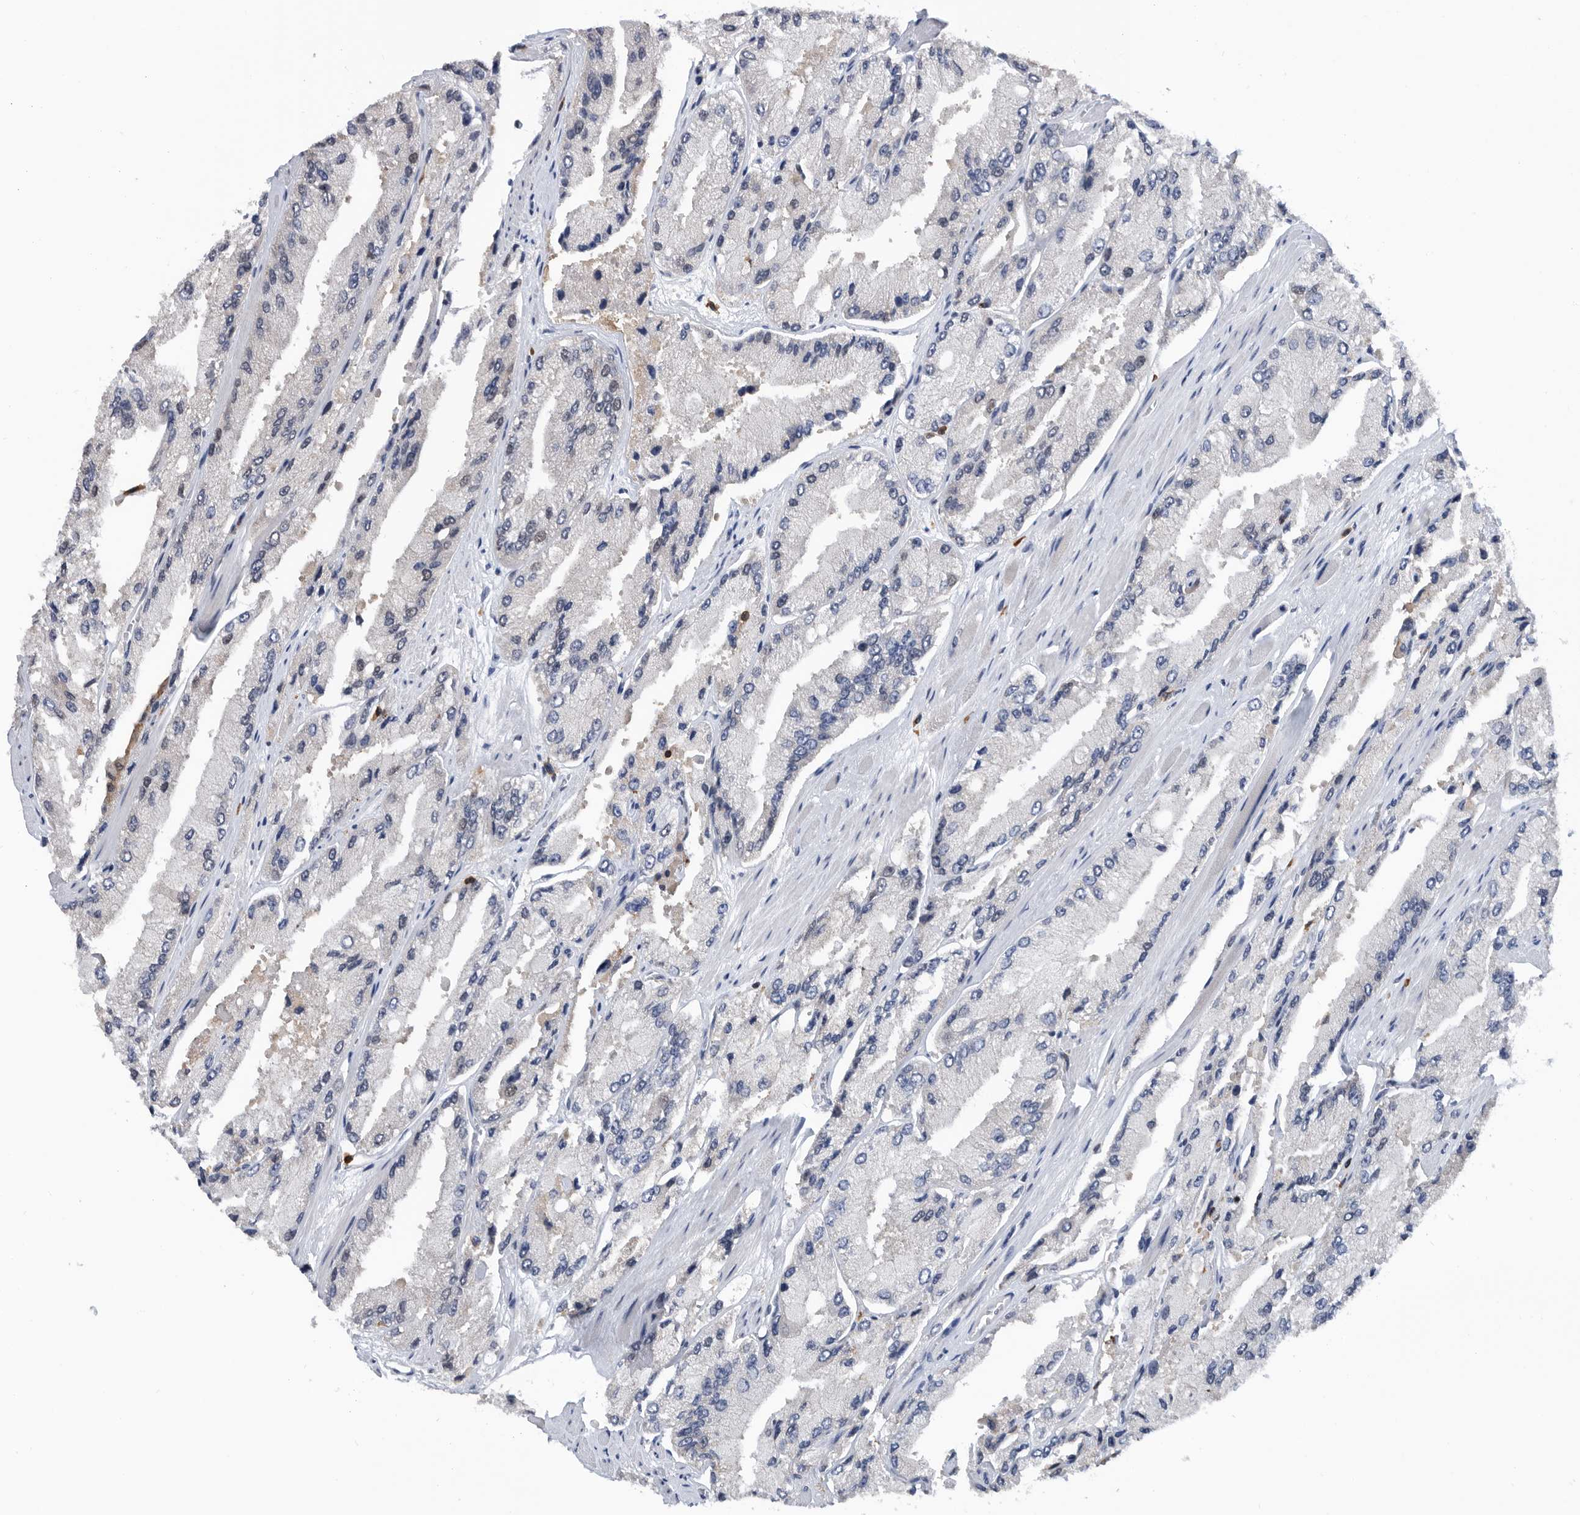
{"staining": {"intensity": "negative", "quantity": "none", "location": "none"}, "tissue": "prostate cancer", "cell_type": "Tumor cells", "image_type": "cancer", "snomed": [{"axis": "morphology", "description": "Adenocarcinoma, High grade"}, {"axis": "topography", "description": "Prostate"}], "caption": "Image shows no protein positivity in tumor cells of prostate cancer (adenocarcinoma (high-grade)) tissue.", "gene": "ZNF260", "patient": {"sex": "male", "age": 58}}